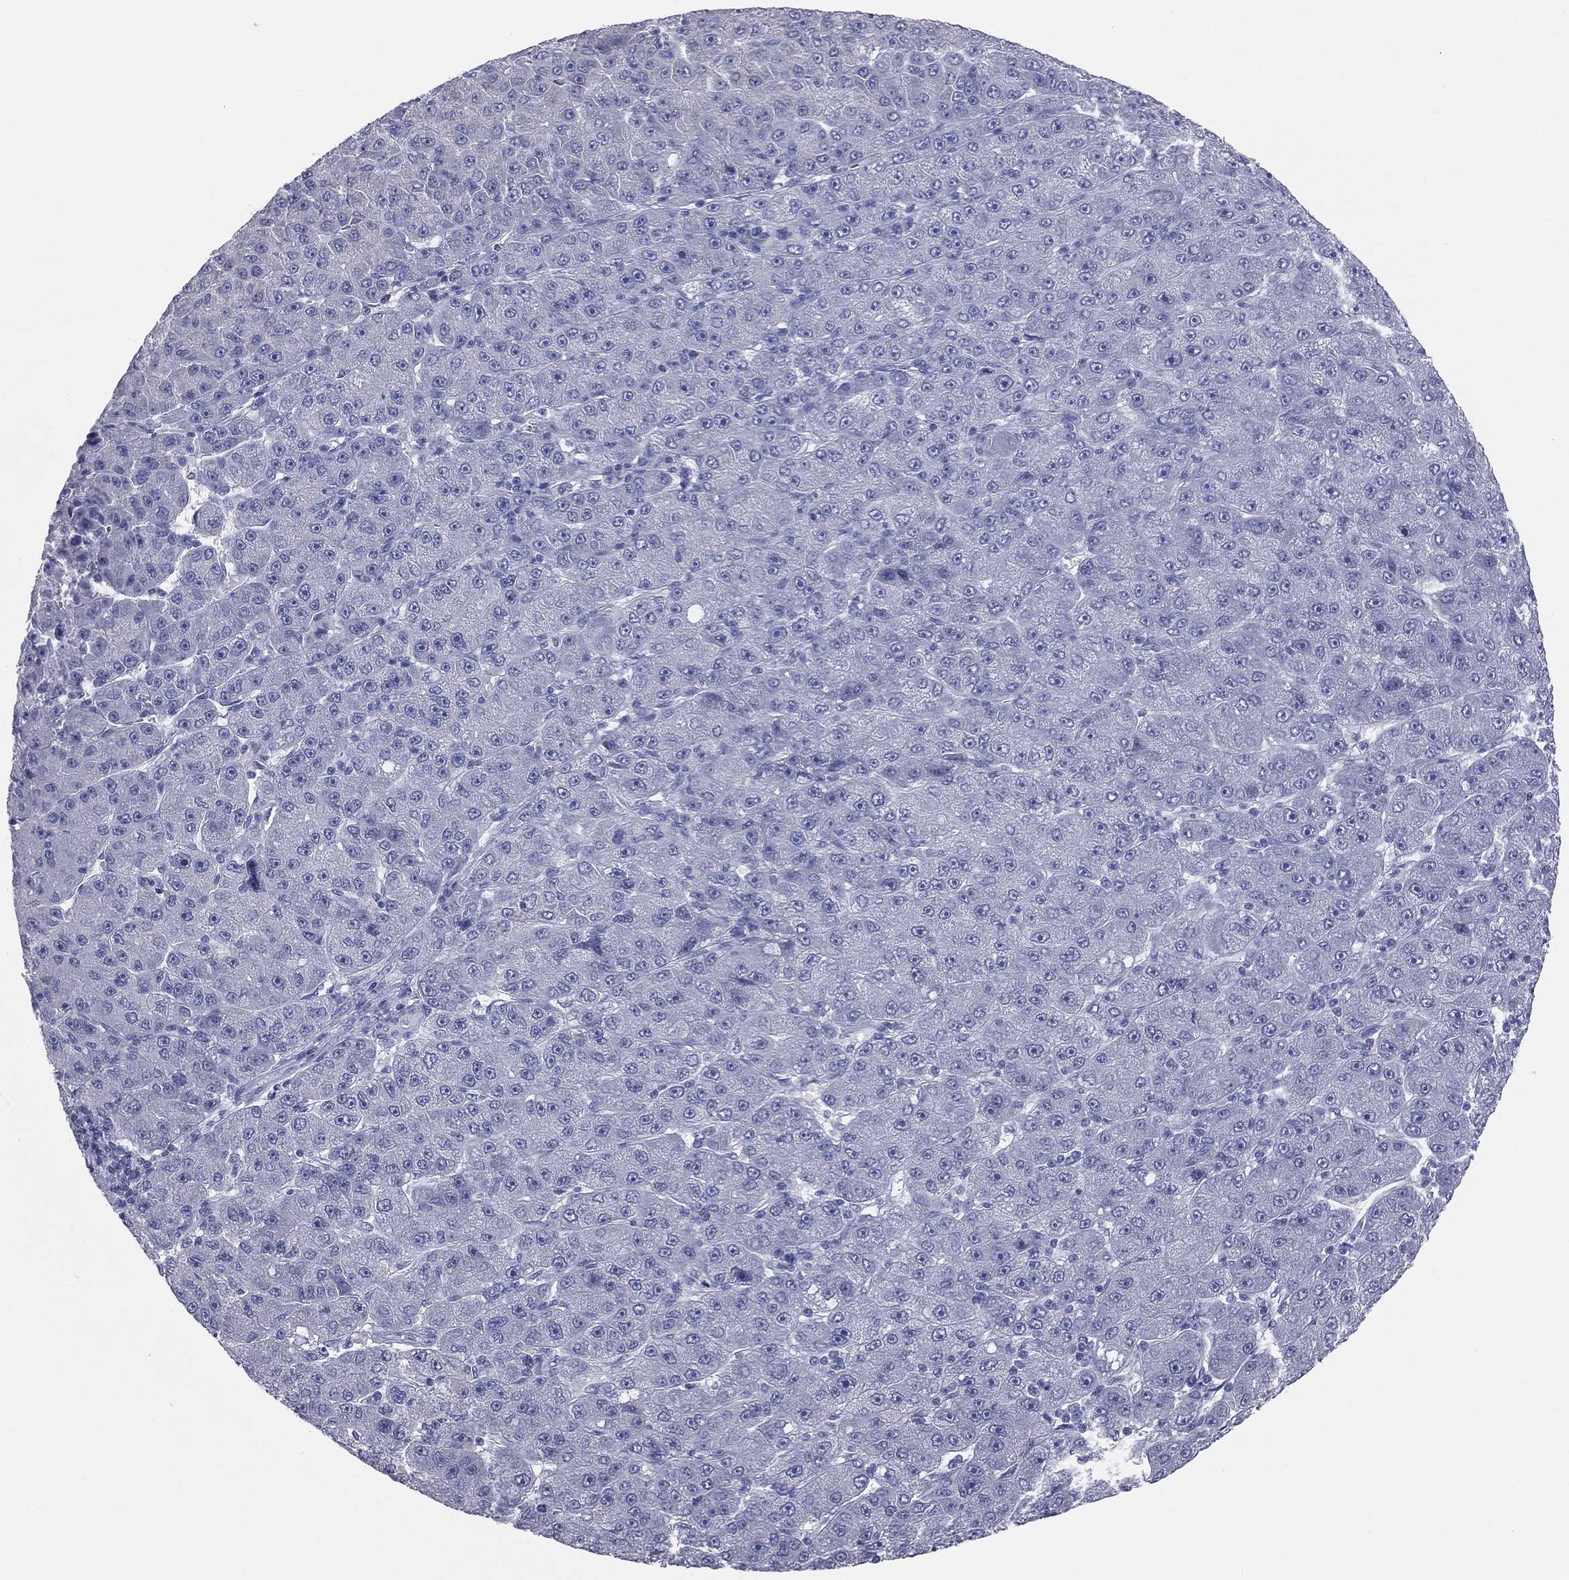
{"staining": {"intensity": "negative", "quantity": "none", "location": "none"}, "tissue": "liver cancer", "cell_type": "Tumor cells", "image_type": "cancer", "snomed": [{"axis": "morphology", "description": "Carcinoma, Hepatocellular, NOS"}, {"axis": "topography", "description": "Liver"}], "caption": "Protein analysis of liver cancer reveals no significant expression in tumor cells.", "gene": "STK31", "patient": {"sex": "male", "age": 67}}